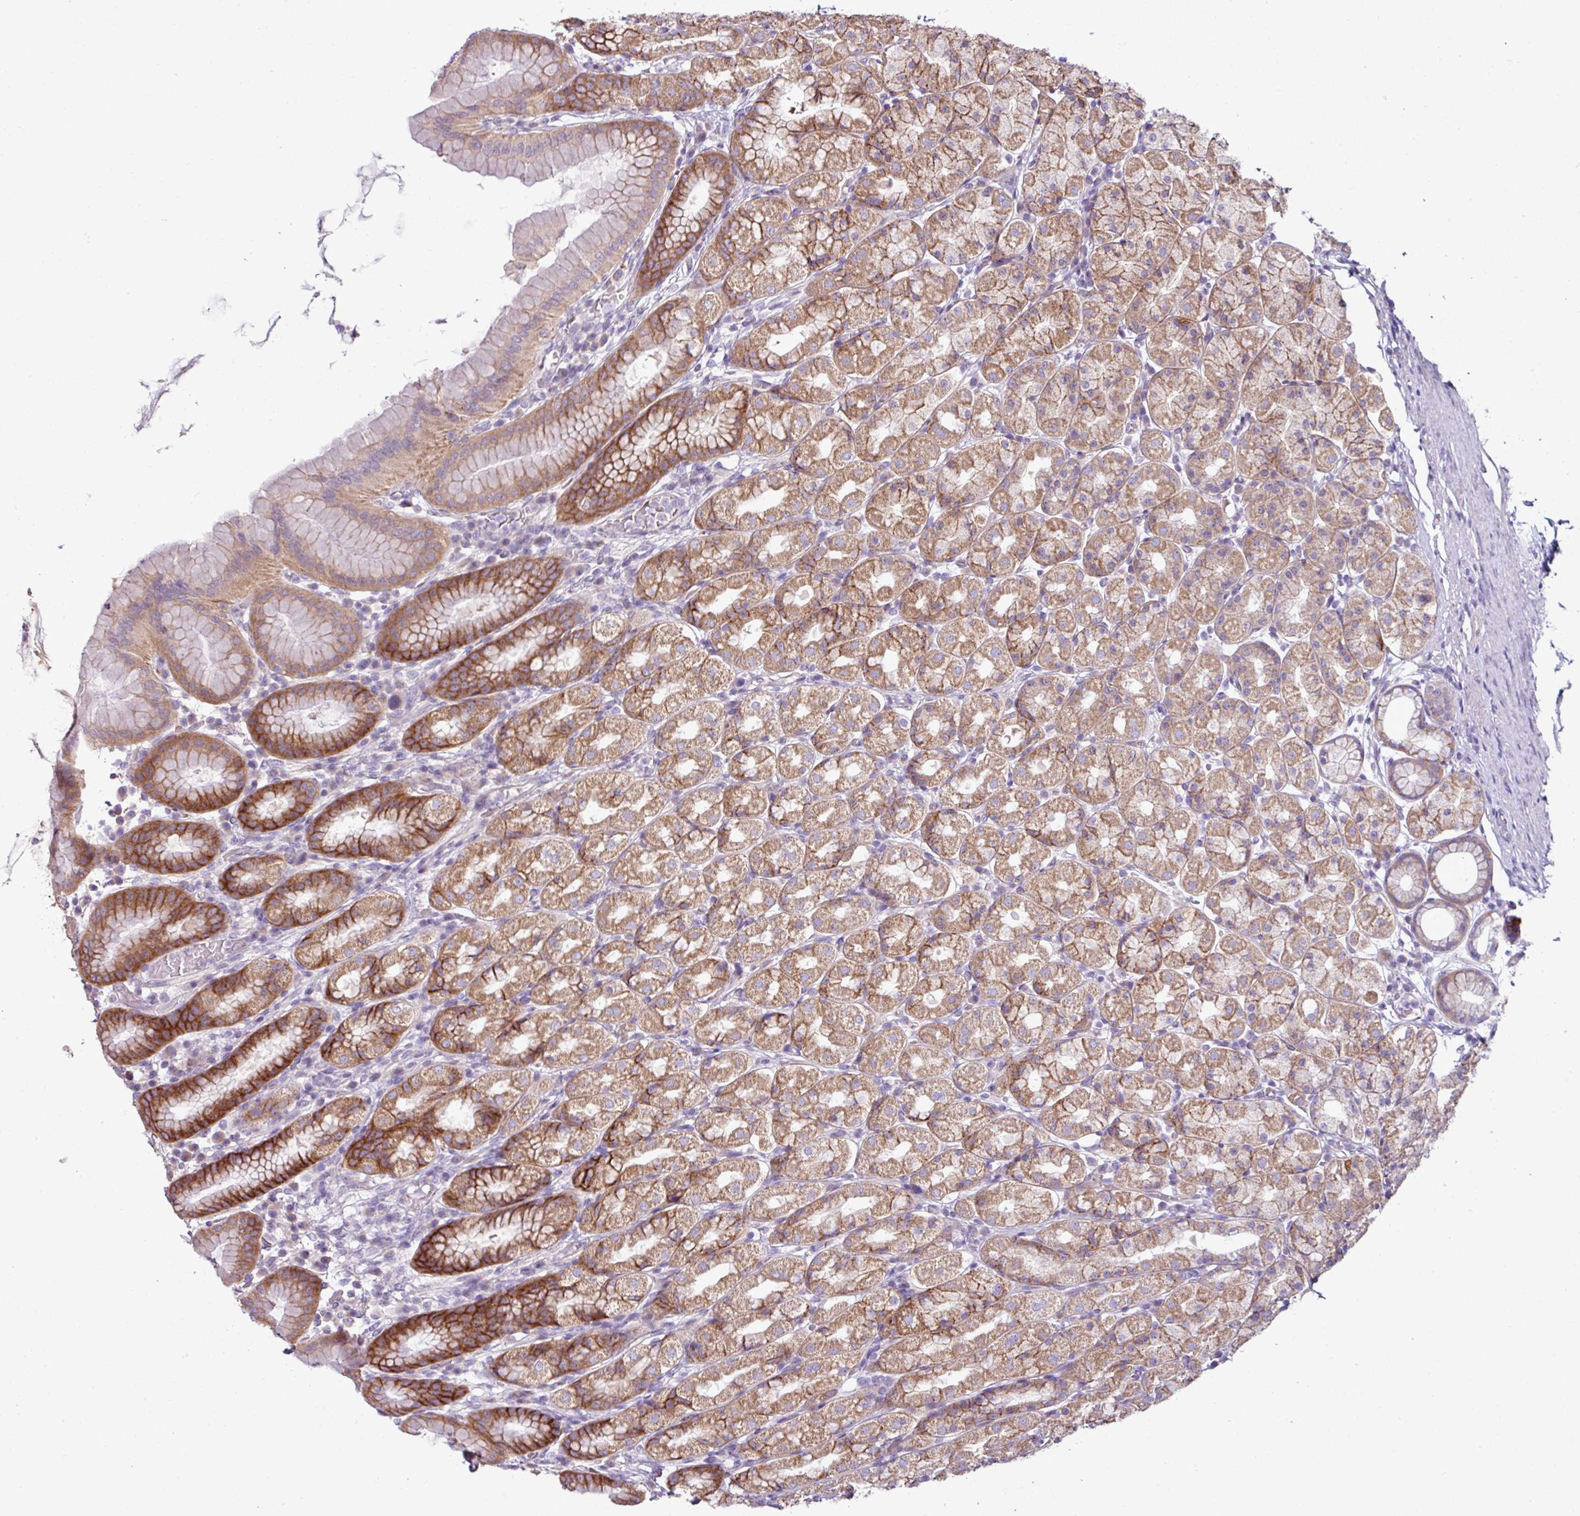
{"staining": {"intensity": "moderate", "quantity": ">75%", "location": "cytoplasmic/membranous"}, "tissue": "stomach", "cell_type": "Glandular cells", "image_type": "normal", "snomed": [{"axis": "morphology", "description": "Normal tissue, NOS"}, {"axis": "topography", "description": "Stomach, upper"}, {"axis": "topography", "description": "Stomach"}], "caption": "Moderate cytoplasmic/membranous expression for a protein is seen in approximately >75% of glandular cells of unremarkable stomach using immunohistochemistry (IHC).", "gene": "AGAP4", "patient": {"sex": "male", "age": 68}}